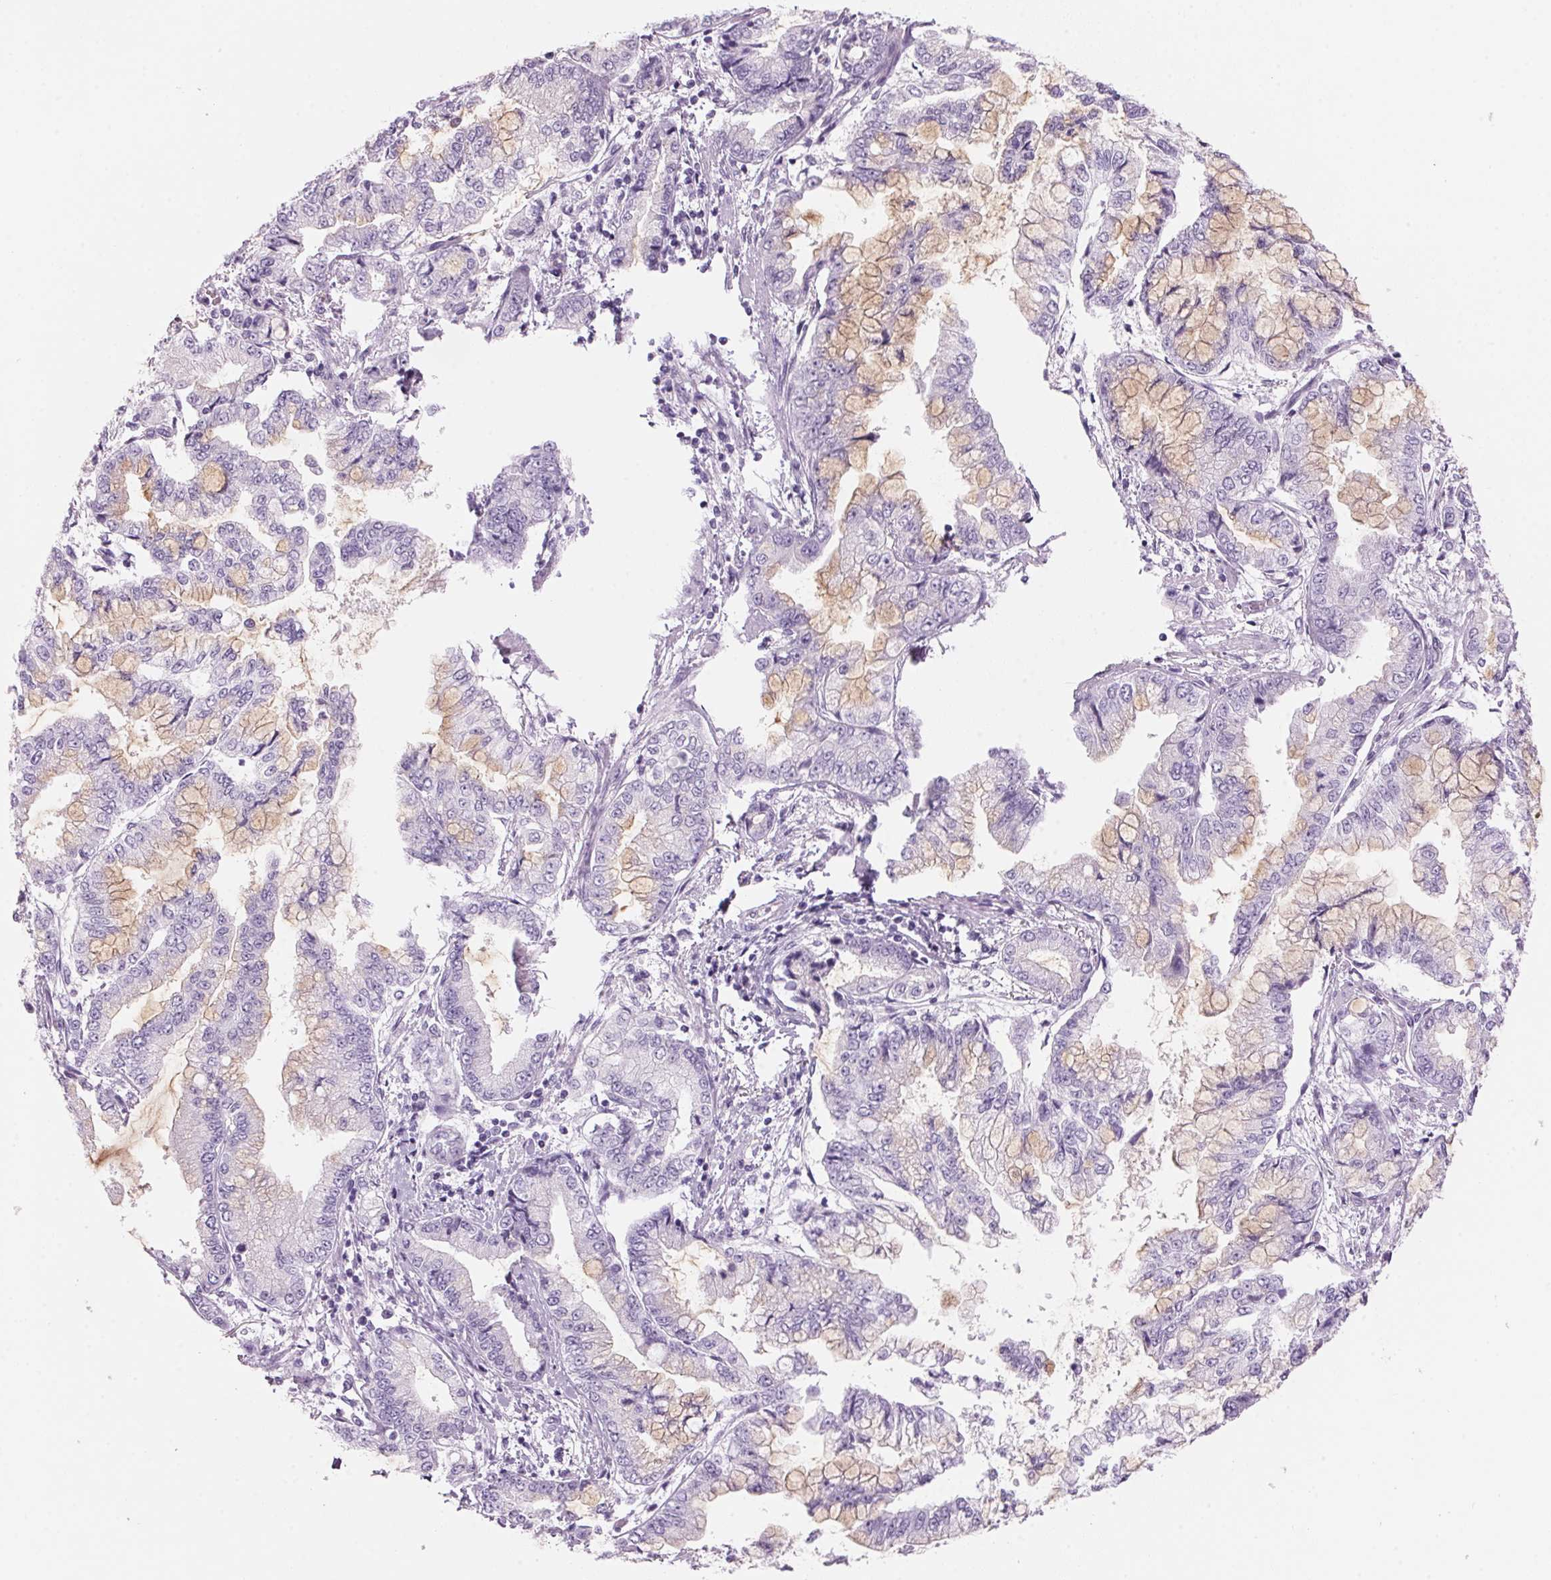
{"staining": {"intensity": "weak", "quantity": "<25%", "location": "cytoplasmic/membranous"}, "tissue": "stomach cancer", "cell_type": "Tumor cells", "image_type": "cancer", "snomed": [{"axis": "morphology", "description": "Adenocarcinoma, NOS"}, {"axis": "topography", "description": "Stomach, upper"}], "caption": "Tumor cells show no significant staining in stomach cancer. (DAB (3,3'-diaminobenzidine) IHC, high magnification).", "gene": "ADAM20", "patient": {"sex": "female", "age": 74}}